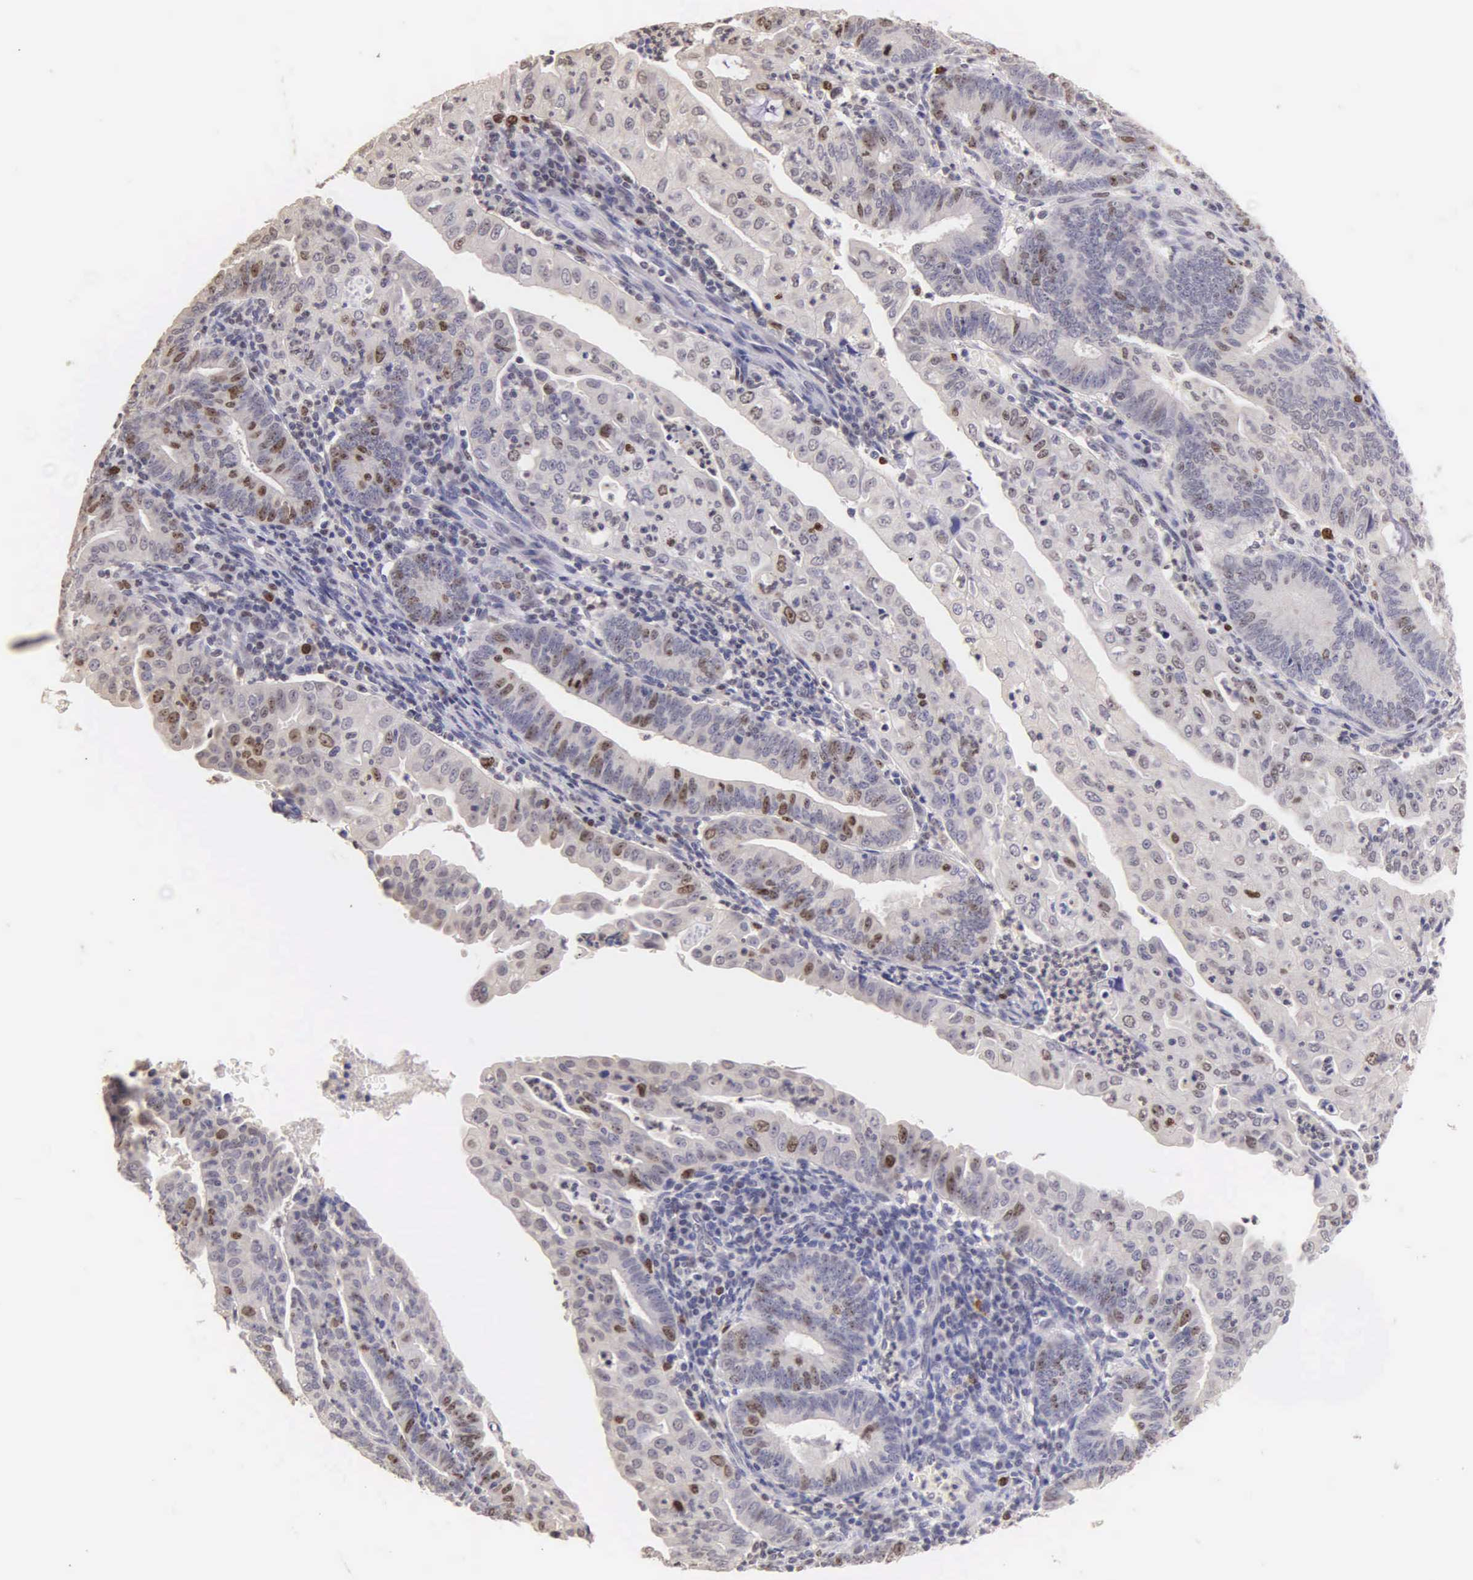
{"staining": {"intensity": "moderate", "quantity": "25%-75%", "location": "nuclear"}, "tissue": "endometrial cancer", "cell_type": "Tumor cells", "image_type": "cancer", "snomed": [{"axis": "morphology", "description": "Adenocarcinoma, NOS"}, {"axis": "topography", "description": "Endometrium"}], "caption": "Protein staining of endometrial adenocarcinoma tissue exhibits moderate nuclear expression in approximately 25%-75% of tumor cells. Nuclei are stained in blue.", "gene": "MKI67", "patient": {"sex": "female", "age": 60}}